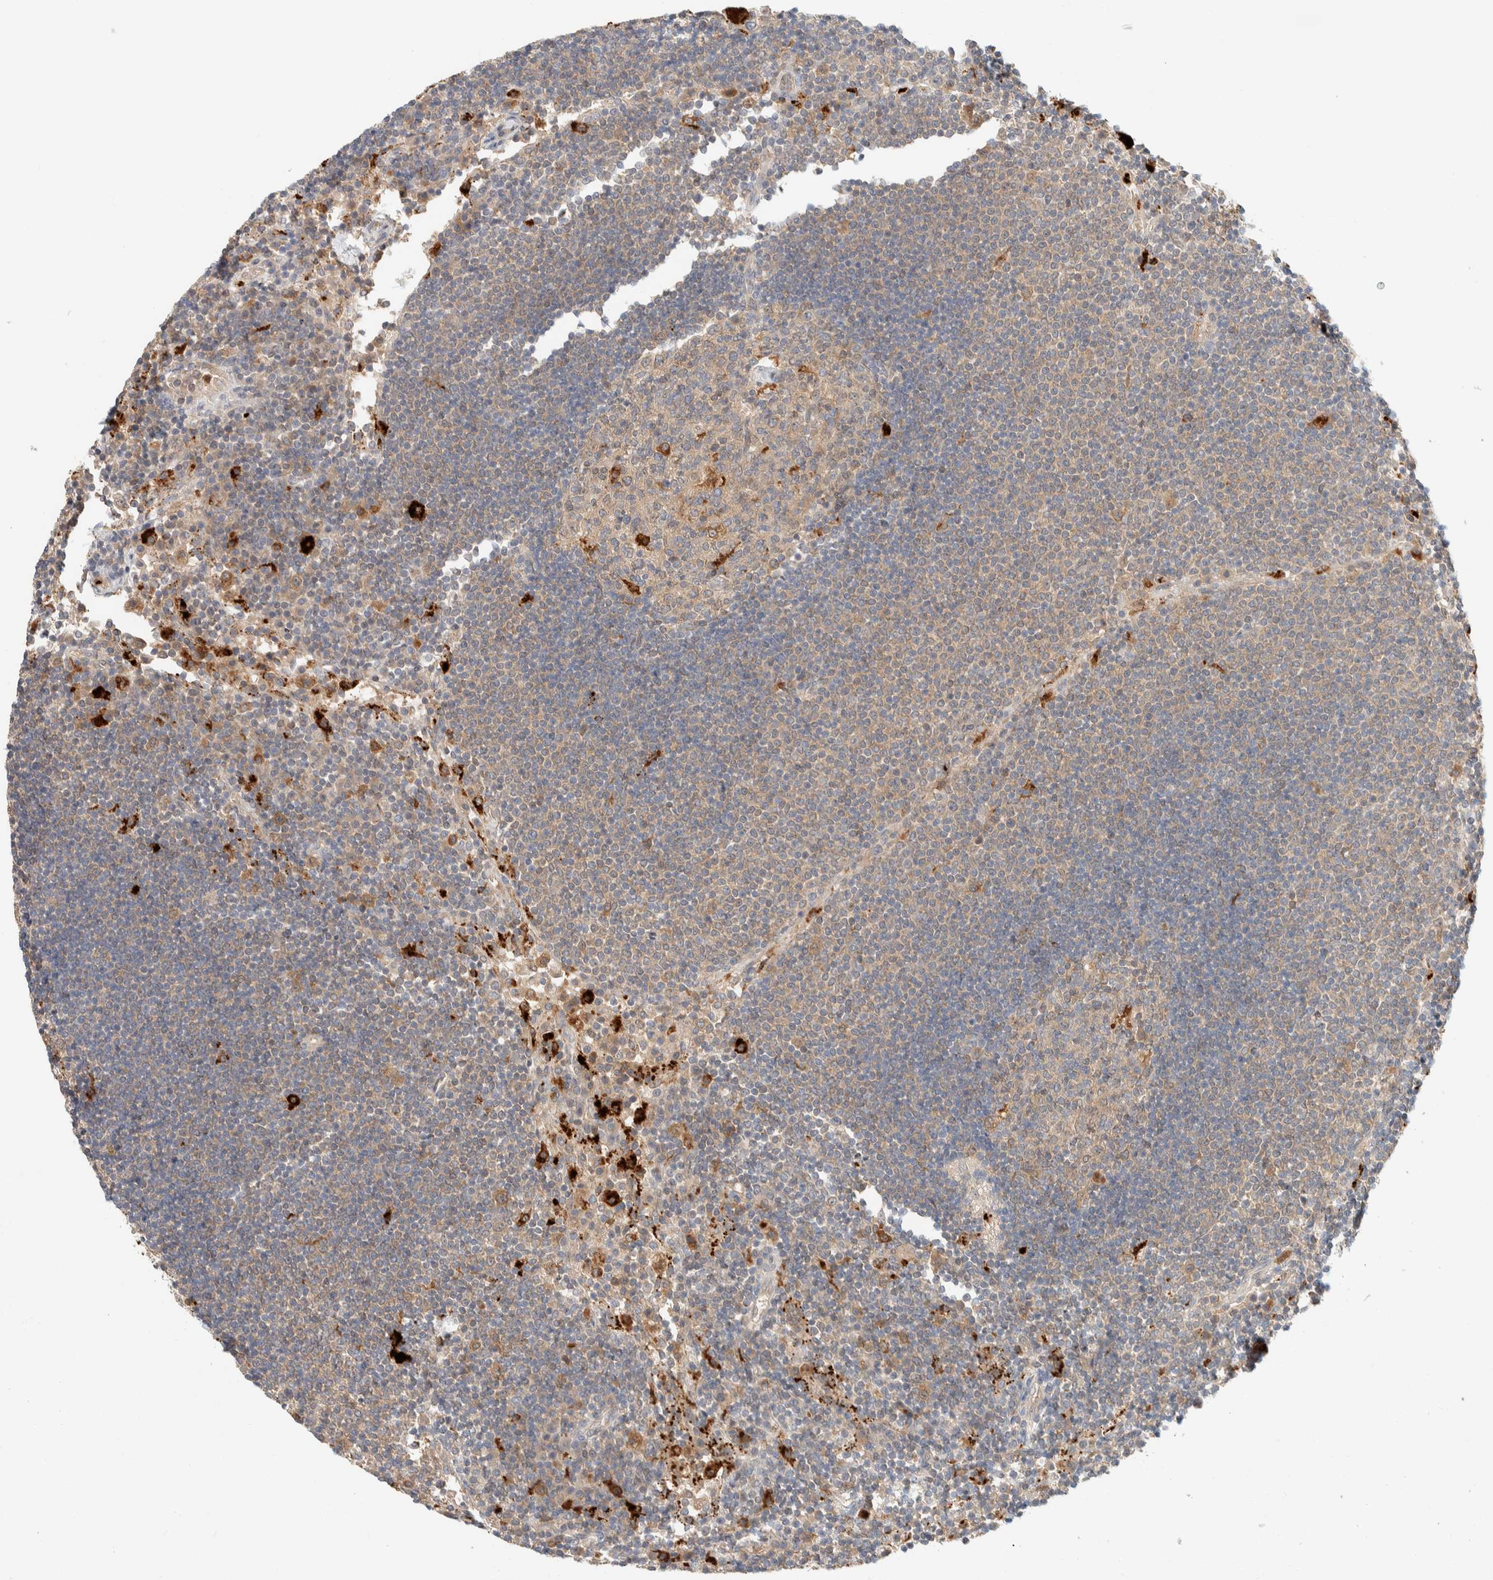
{"staining": {"intensity": "strong", "quantity": "<25%", "location": "cytoplasmic/membranous"}, "tissue": "lymph node", "cell_type": "Germinal center cells", "image_type": "normal", "snomed": [{"axis": "morphology", "description": "Normal tissue, NOS"}, {"axis": "topography", "description": "Lymph node"}], "caption": "Benign lymph node was stained to show a protein in brown. There is medium levels of strong cytoplasmic/membranous staining in about <25% of germinal center cells.", "gene": "GCLM", "patient": {"sex": "female", "age": 53}}